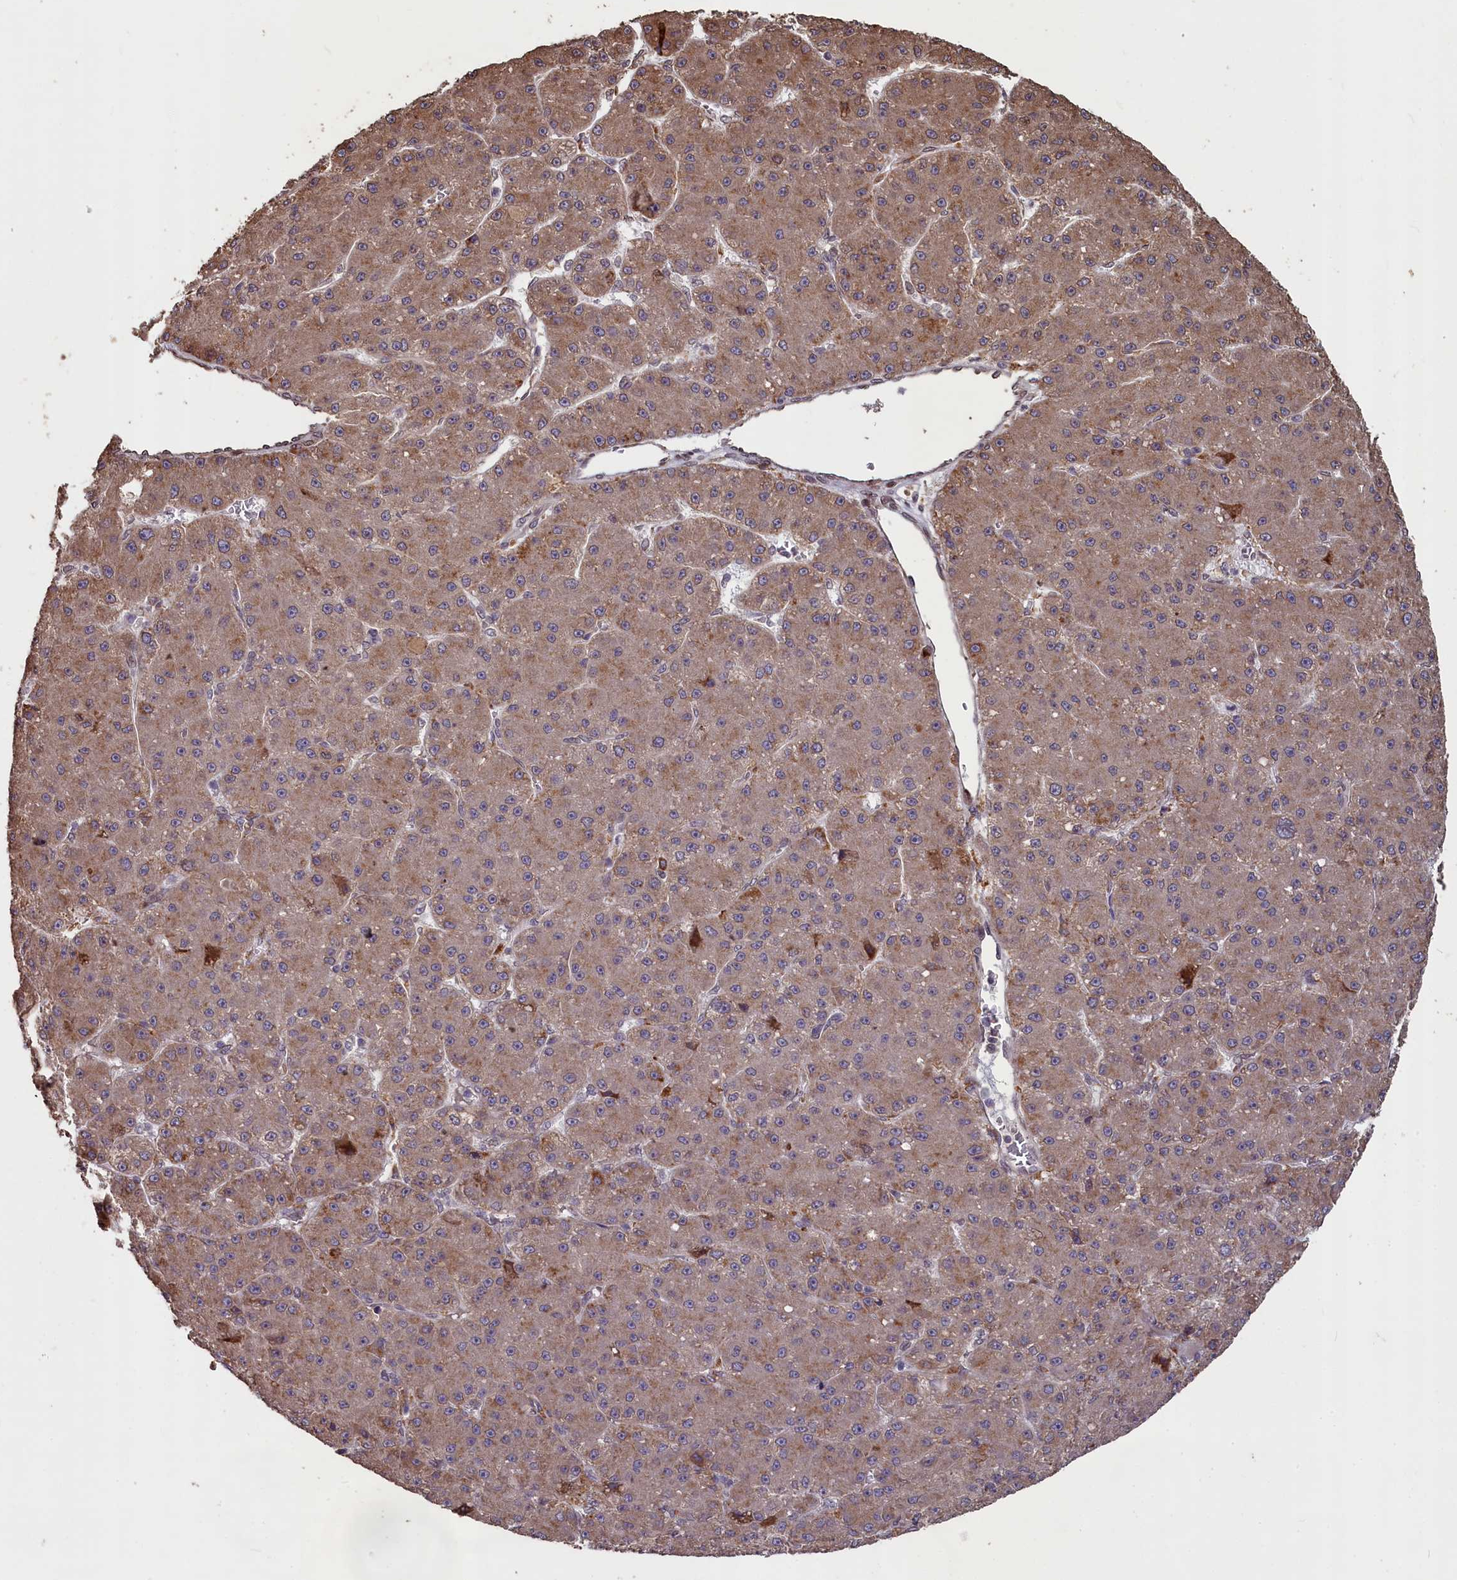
{"staining": {"intensity": "moderate", "quantity": ">75%", "location": "cytoplasmic/membranous"}, "tissue": "liver cancer", "cell_type": "Tumor cells", "image_type": "cancer", "snomed": [{"axis": "morphology", "description": "Carcinoma, Hepatocellular, NOS"}, {"axis": "topography", "description": "Liver"}], "caption": "Hepatocellular carcinoma (liver) was stained to show a protein in brown. There is medium levels of moderate cytoplasmic/membranous expression in about >75% of tumor cells. (brown staining indicates protein expression, while blue staining denotes nuclei).", "gene": "SLC38A7", "patient": {"sex": "male", "age": 67}}